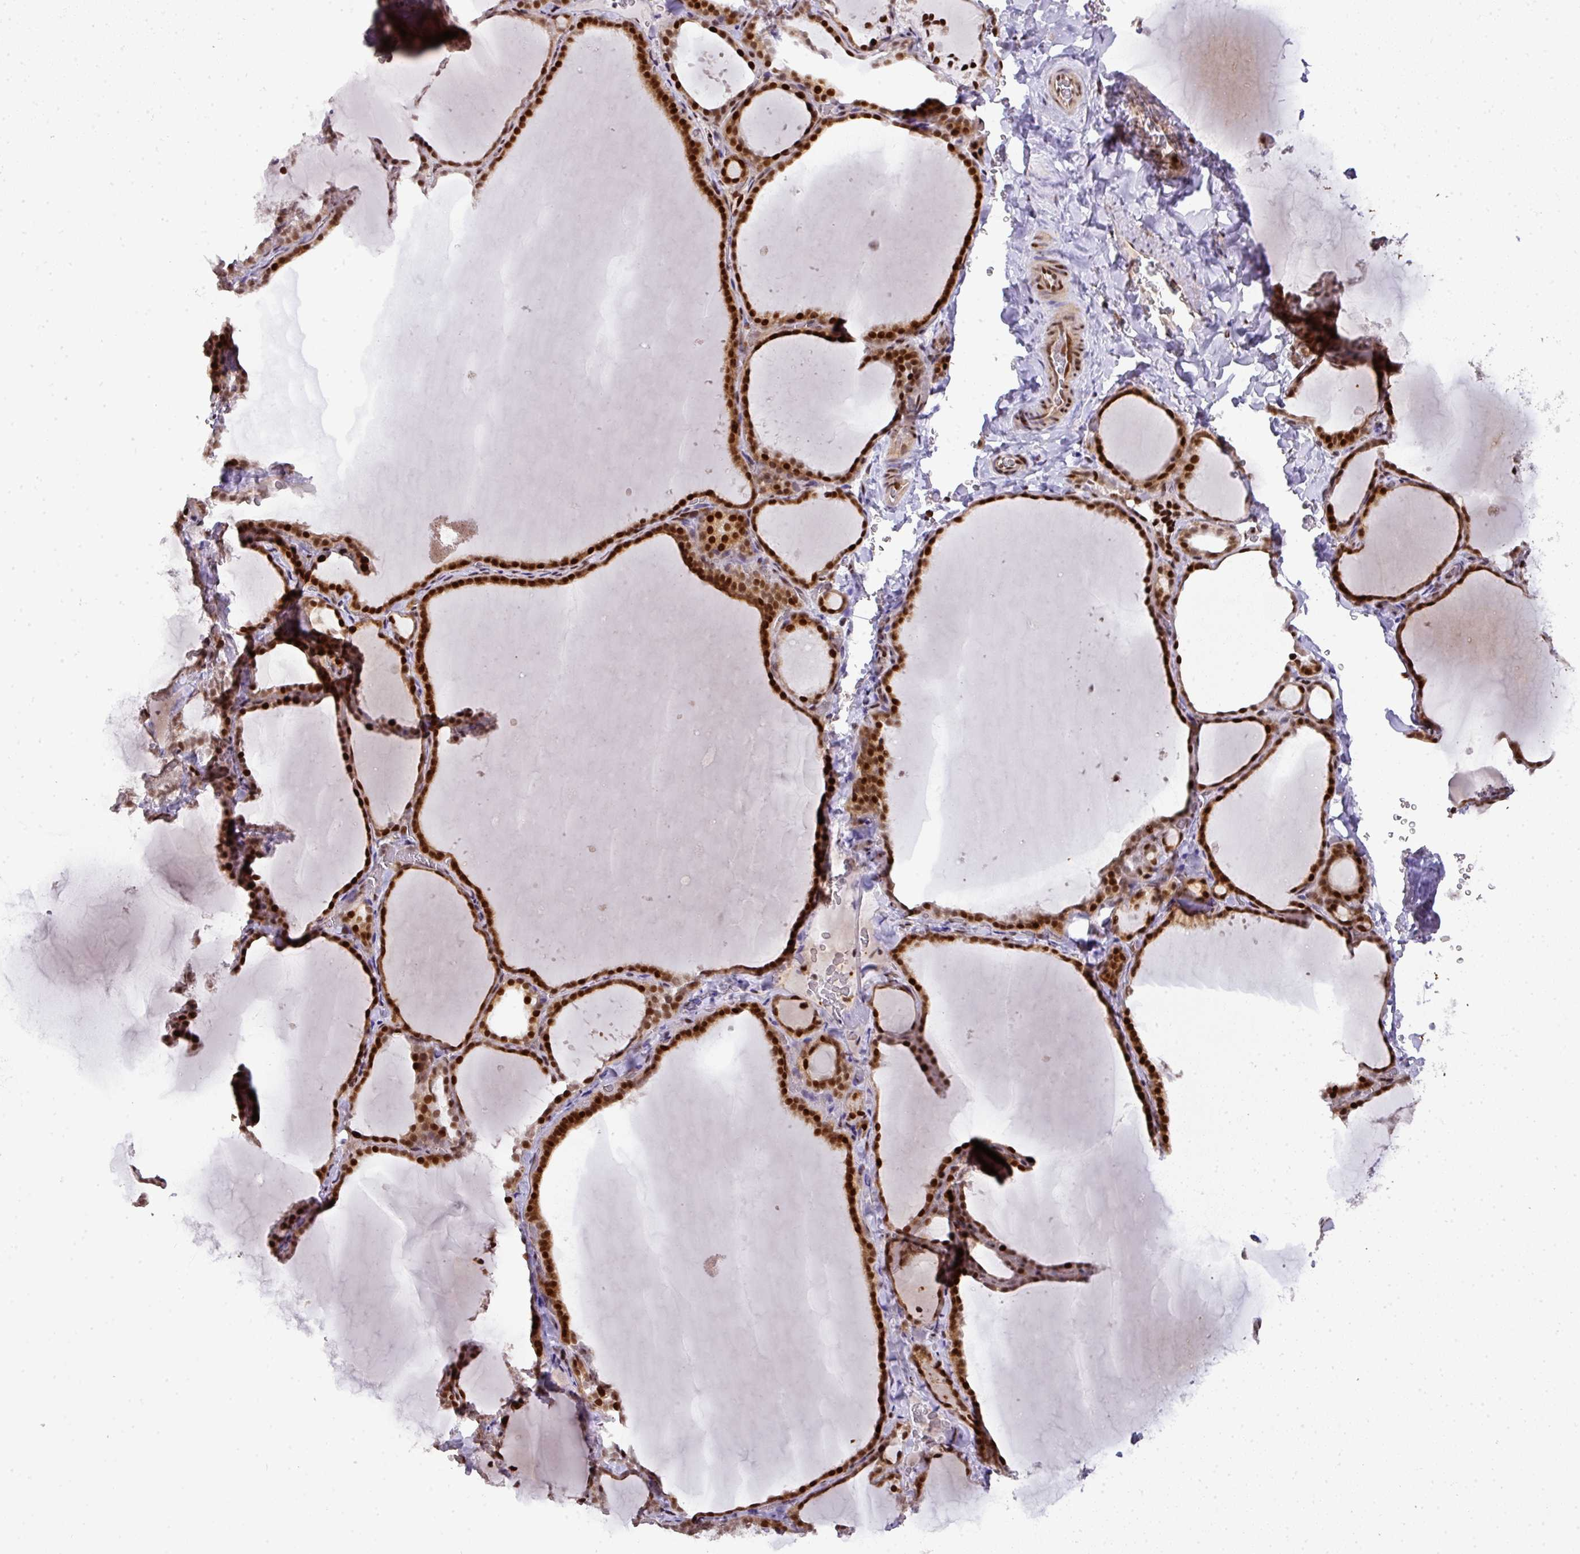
{"staining": {"intensity": "strong", "quantity": ">75%", "location": "cytoplasmic/membranous,nuclear"}, "tissue": "thyroid gland", "cell_type": "Glandular cells", "image_type": "normal", "snomed": [{"axis": "morphology", "description": "Normal tissue, NOS"}, {"axis": "topography", "description": "Thyroid gland"}], "caption": "This image demonstrates benign thyroid gland stained with IHC to label a protein in brown. The cytoplasmic/membranous,nuclear of glandular cells show strong positivity for the protein. Nuclei are counter-stained blue.", "gene": "MYSM1", "patient": {"sex": "female", "age": 22}}